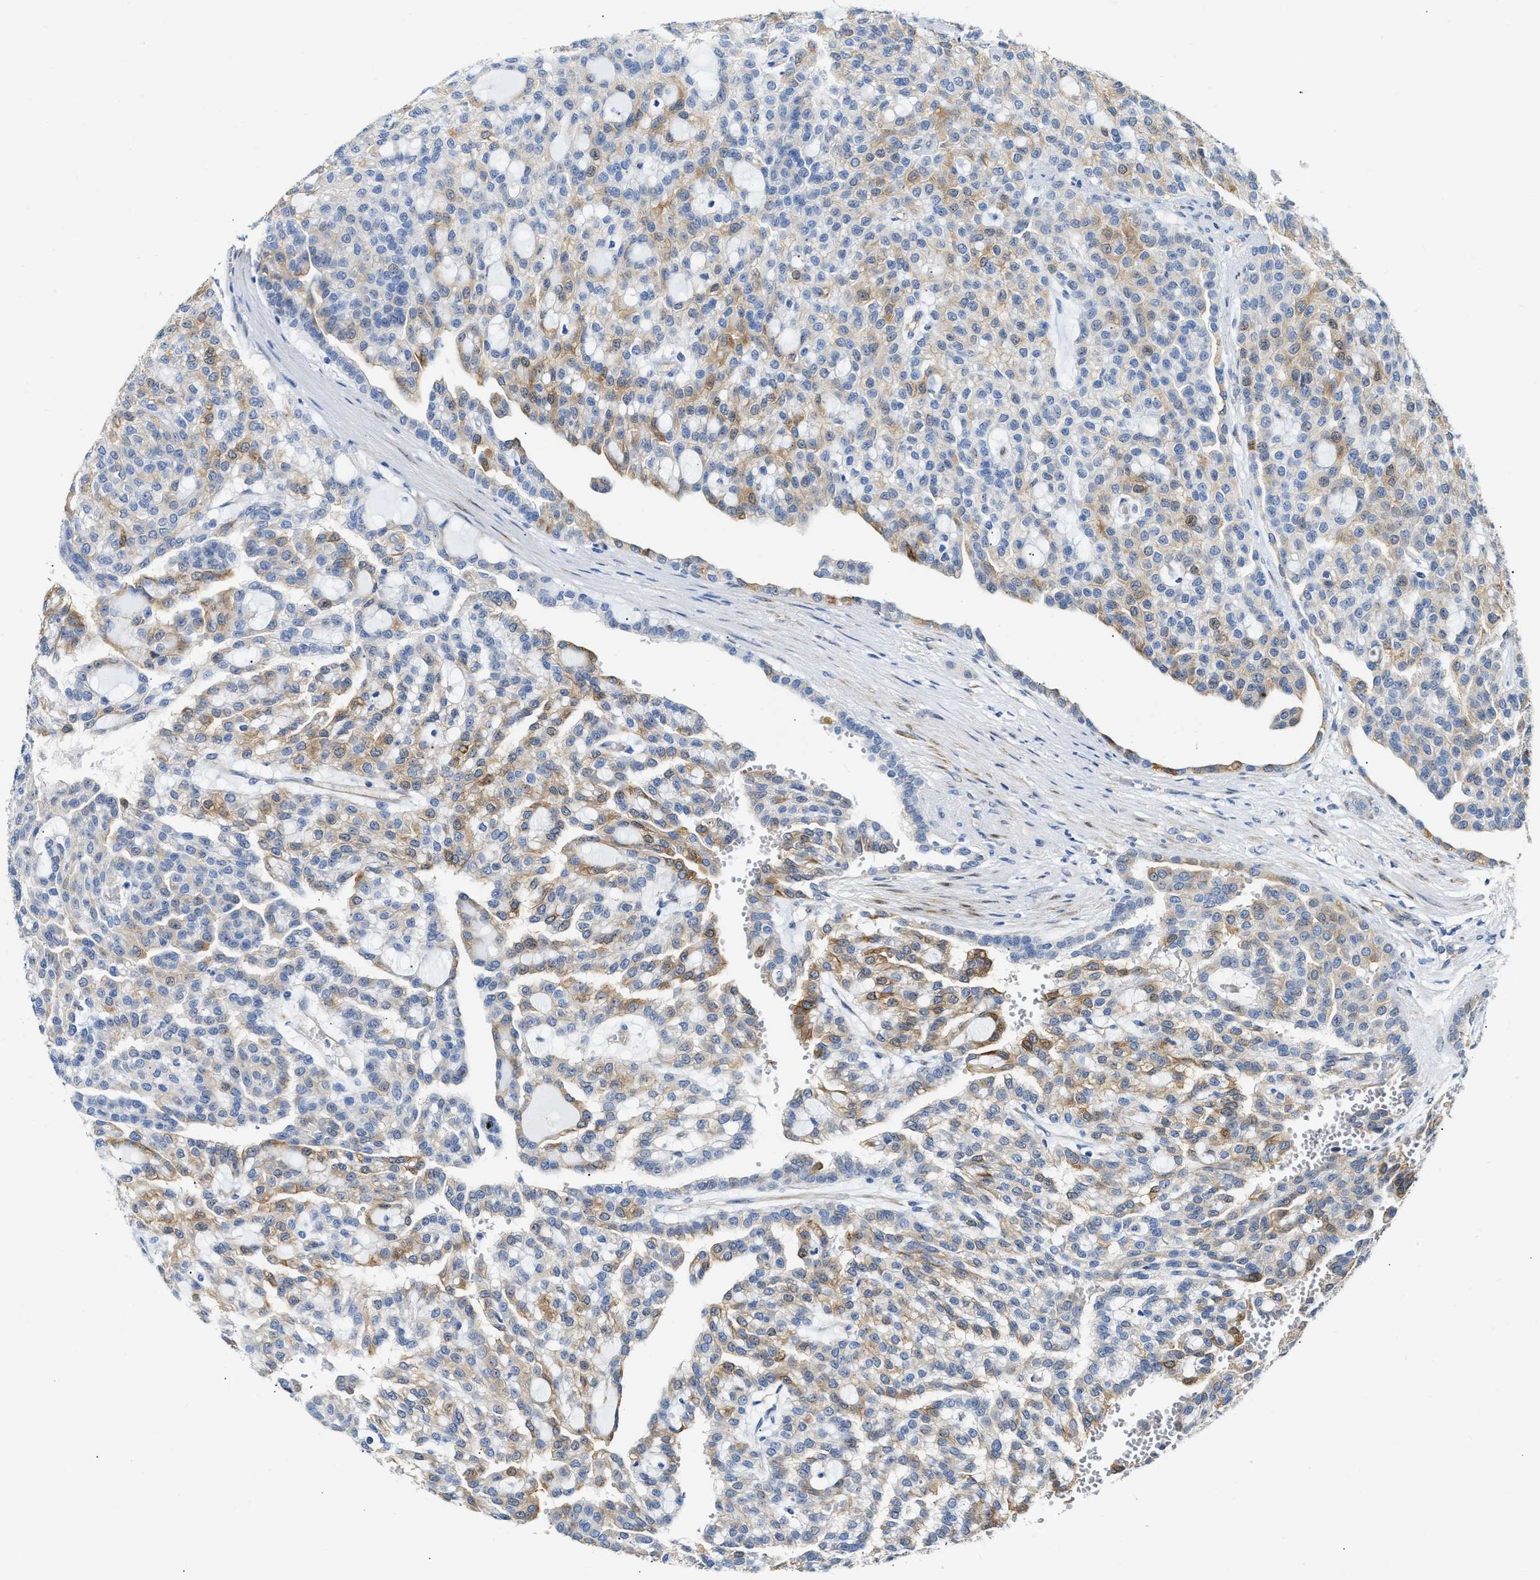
{"staining": {"intensity": "moderate", "quantity": ">75%", "location": "cytoplasmic/membranous"}, "tissue": "renal cancer", "cell_type": "Tumor cells", "image_type": "cancer", "snomed": [{"axis": "morphology", "description": "Adenocarcinoma, NOS"}, {"axis": "topography", "description": "Kidney"}], "caption": "Tumor cells reveal medium levels of moderate cytoplasmic/membranous staining in approximately >75% of cells in human adenocarcinoma (renal).", "gene": "FHL1", "patient": {"sex": "male", "age": 63}}